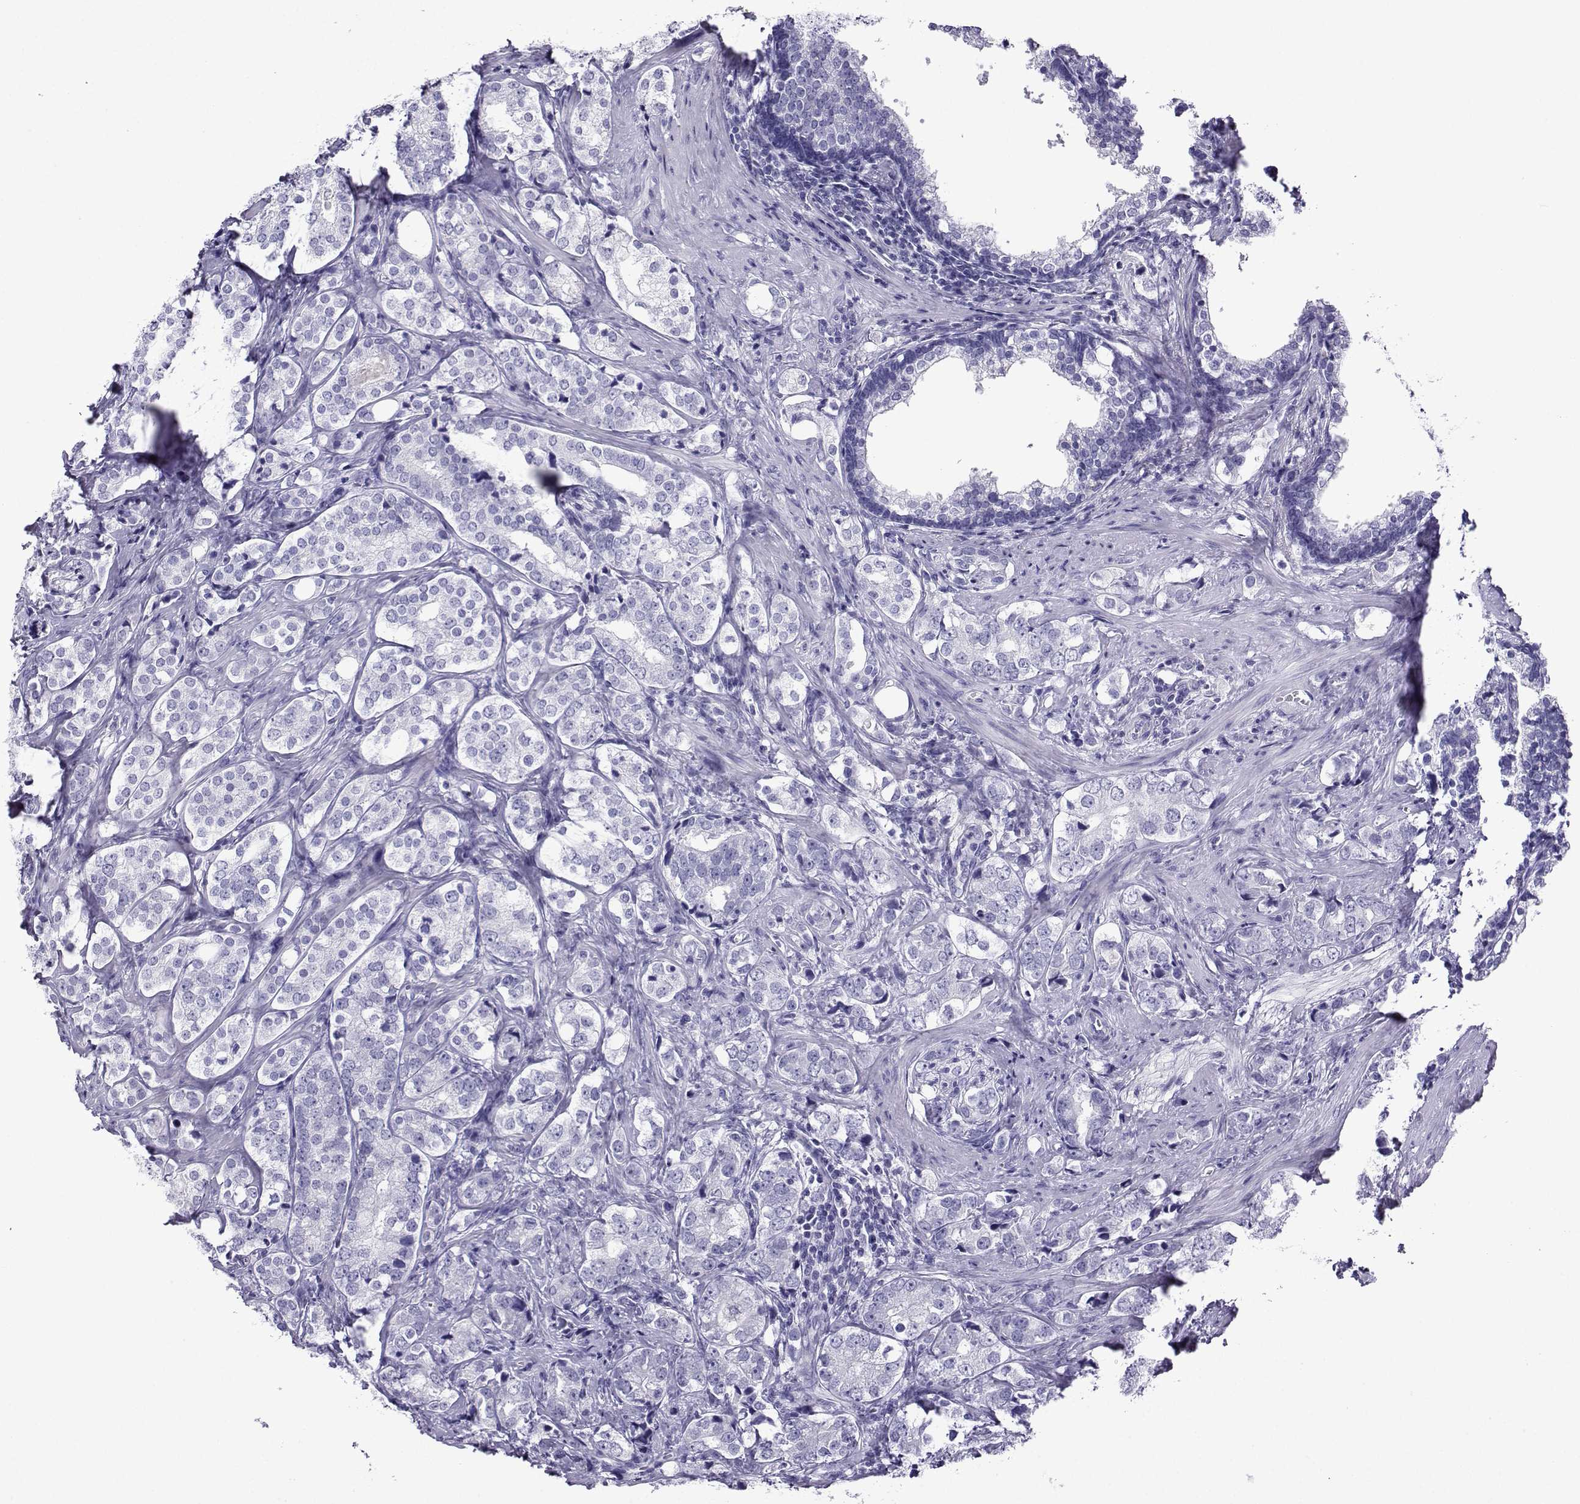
{"staining": {"intensity": "negative", "quantity": "none", "location": "none"}, "tissue": "prostate cancer", "cell_type": "Tumor cells", "image_type": "cancer", "snomed": [{"axis": "morphology", "description": "Adenocarcinoma, NOS"}, {"axis": "topography", "description": "Prostate and seminal vesicle, NOS"}], "caption": "Immunohistochemical staining of human prostate adenocarcinoma shows no significant expression in tumor cells. (Immunohistochemistry (ihc), brightfield microscopy, high magnification).", "gene": "CRYBB1", "patient": {"sex": "male", "age": 63}}